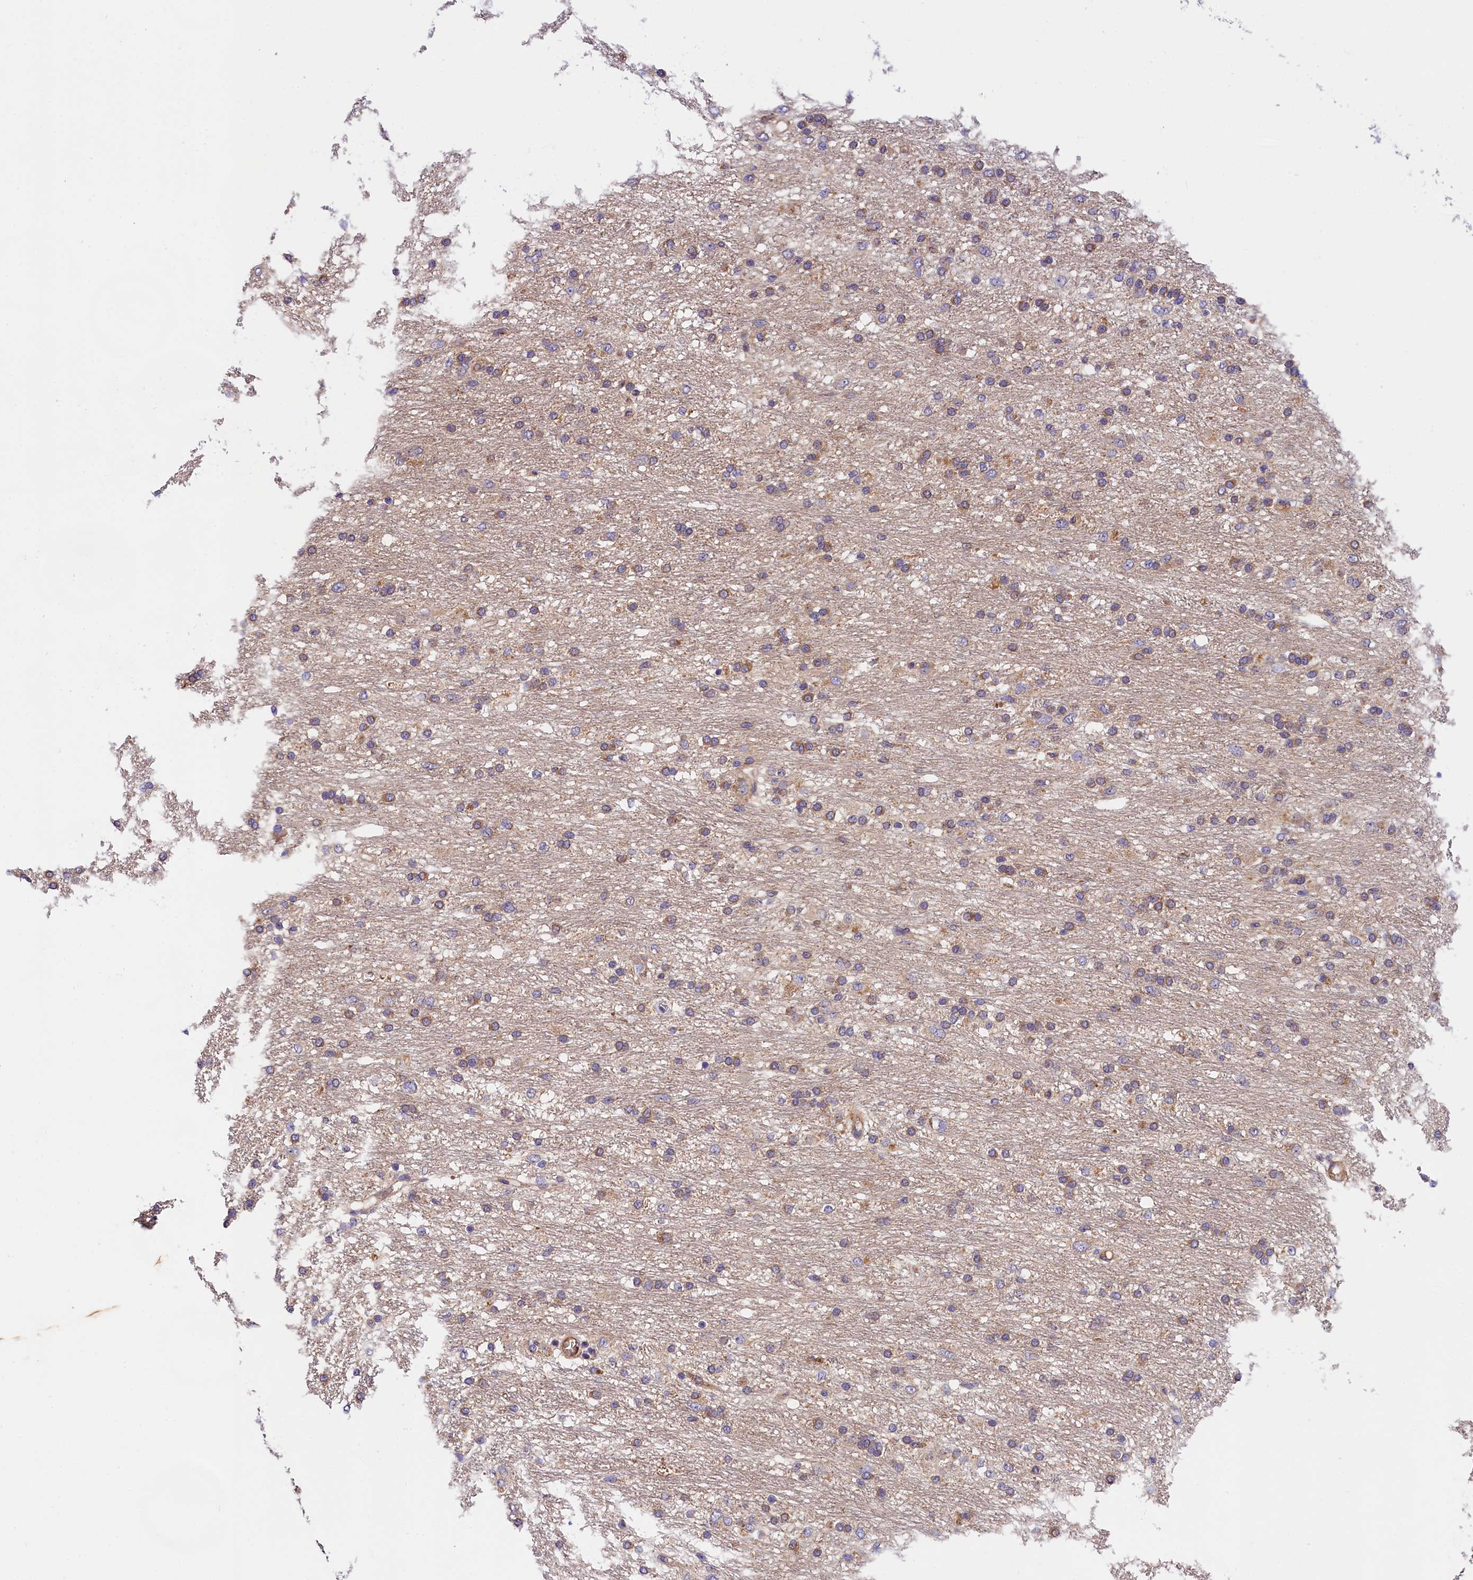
{"staining": {"intensity": "moderate", "quantity": "<25%", "location": "cytoplasmic/membranous"}, "tissue": "glioma", "cell_type": "Tumor cells", "image_type": "cancer", "snomed": [{"axis": "morphology", "description": "Glioma, malignant, Low grade"}, {"axis": "topography", "description": "Brain"}], "caption": "Immunohistochemistry micrograph of human glioma stained for a protein (brown), which reveals low levels of moderate cytoplasmic/membranous expression in approximately <25% of tumor cells.", "gene": "SPG11", "patient": {"sex": "male", "age": 77}}